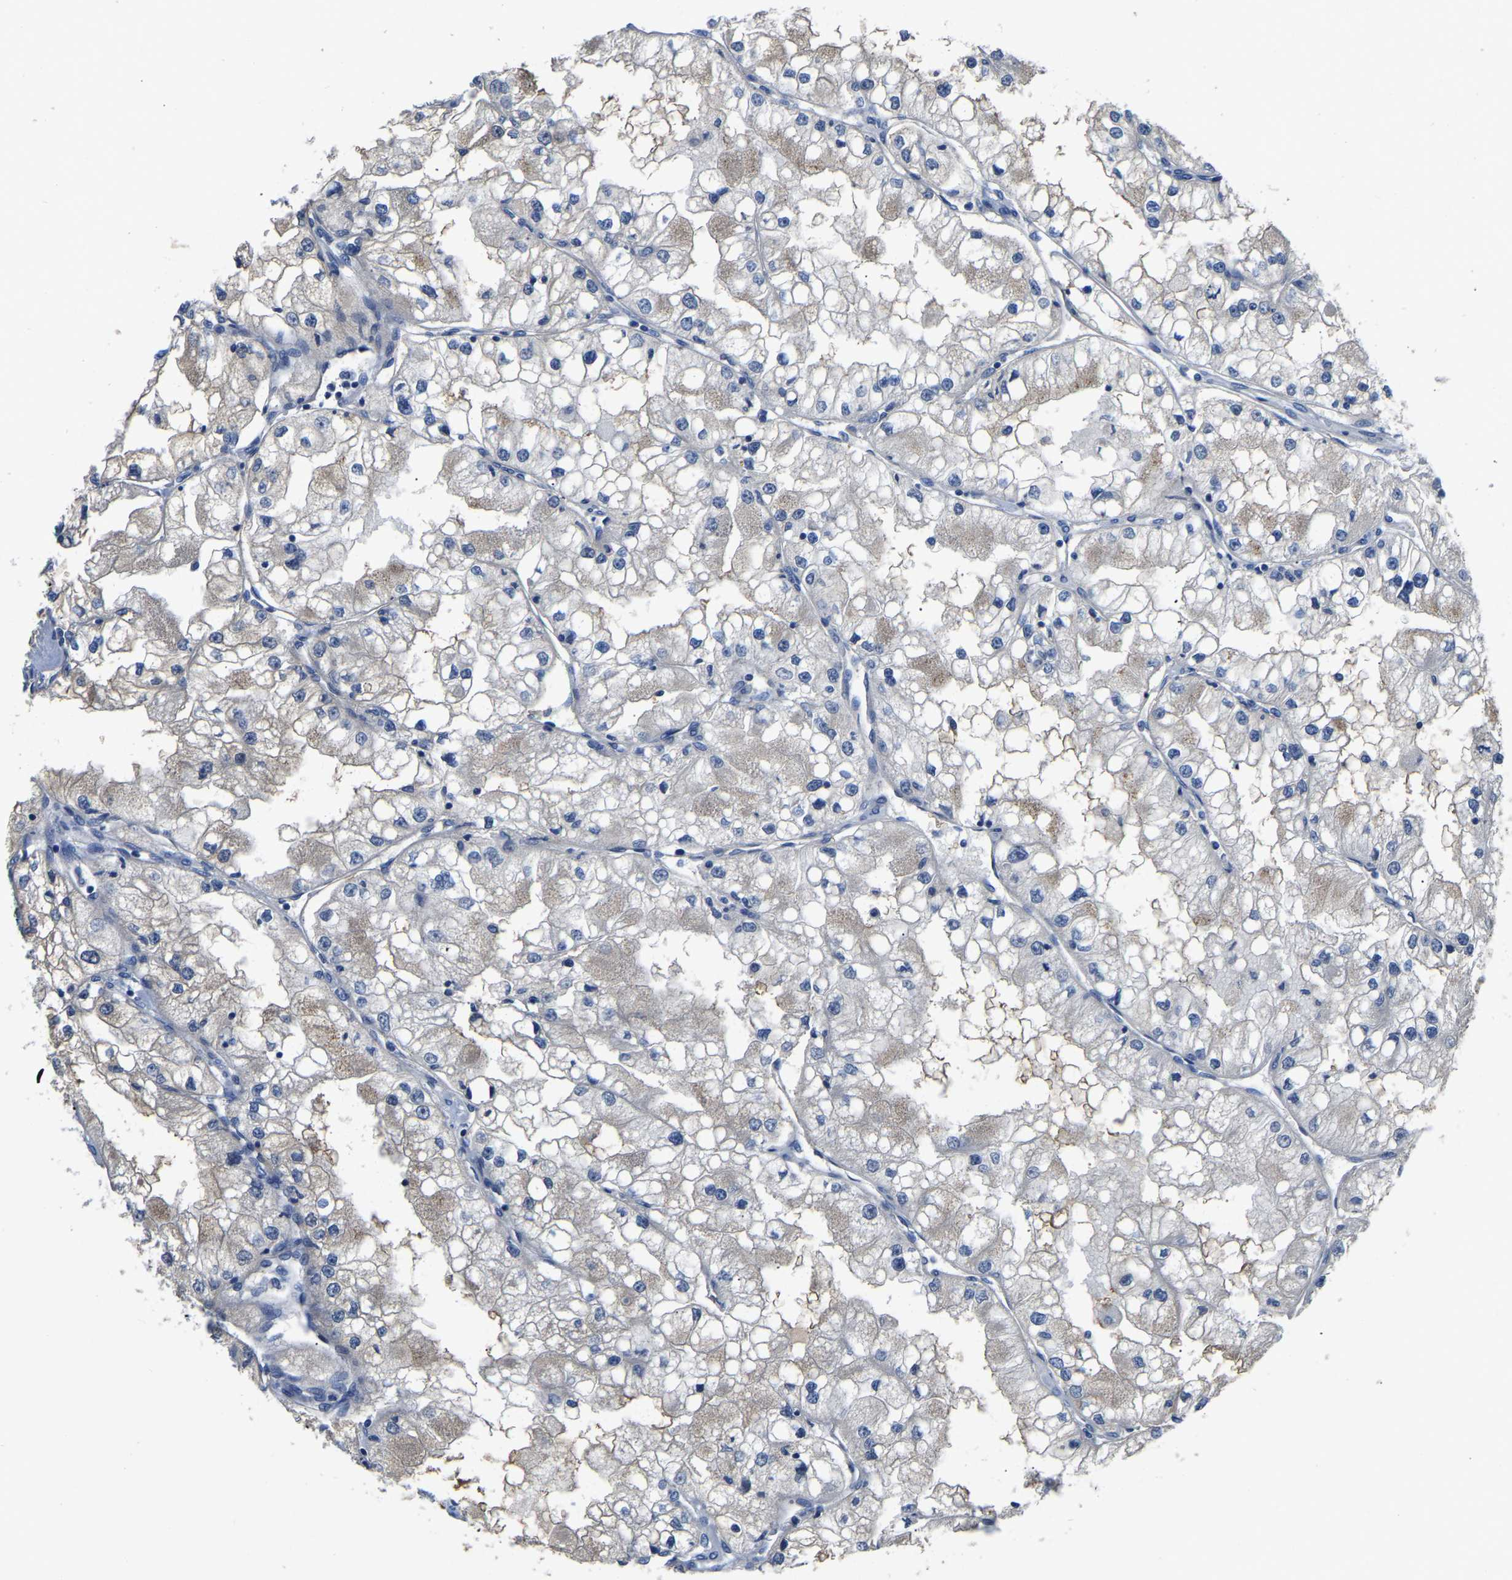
{"staining": {"intensity": "negative", "quantity": "none", "location": "none"}, "tissue": "renal cancer", "cell_type": "Tumor cells", "image_type": "cancer", "snomed": [{"axis": "morphology", "description": "Adenocarcinoma, NOS"}, {"axis": "topography", "description": "Kidney"}], "caption": "DAB immunohistochemical staining of adenocarcinoma (renal) displays no significant positivity in tumor cells. Brightfield microscopy of IHC stained with DAB (3,3'-diaminobenzidine) (brown) and hematoxylin (blue), captured at high magnification.", "gene": "HIGD2B", "patient": {"sex": "male", "age": 68}}